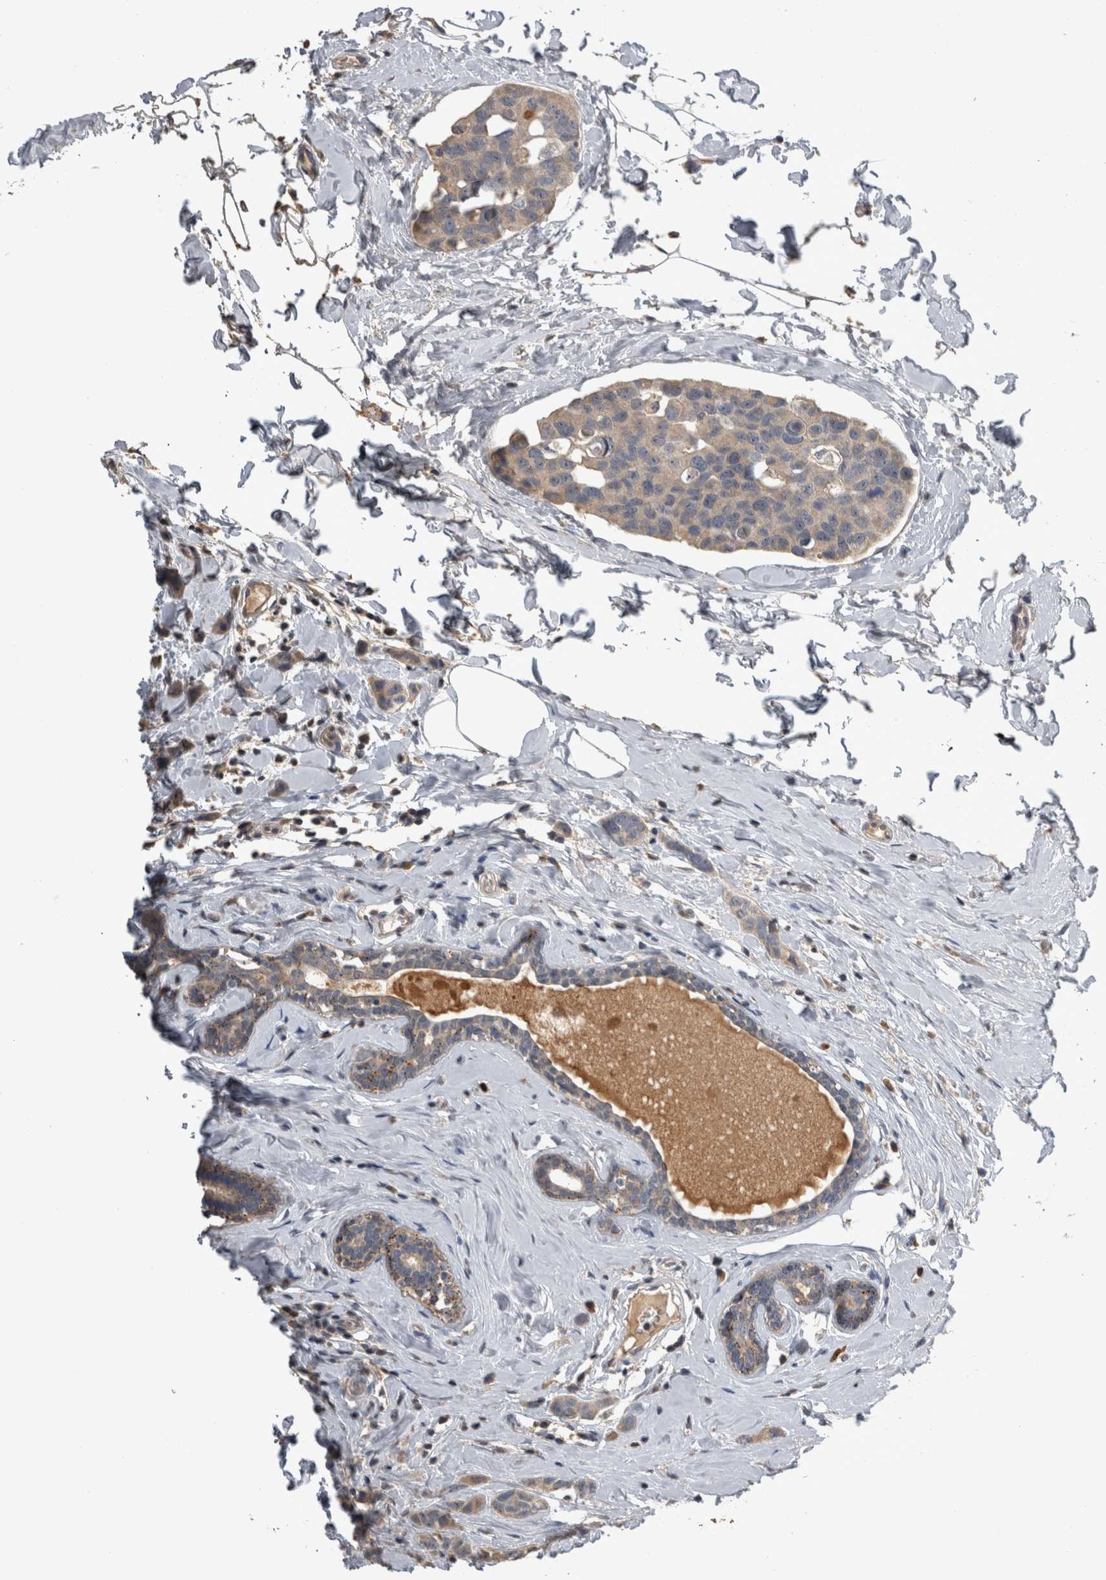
{"staining": {"intensity": "weak", "quantity": "25%-75%", "location": "cytoplasmic/membranous"}, "tissue": "breast cancer", "cell_type": "Tumor cells", "image_type": "cancer", "snomed": [{"axis": "morphology", "description": "Normal tissue, NOS"}, {"axis": "morphology", "description": "Duct carcinoma"}, {"axis": "topography", "description": "Breast"}], "caption": "Immunohistochemistry (IHC) histopathology image of breast cancer stained for a protein (brown), which reveals low levels of weak cytoplasmic/membranous positivity in about 25%-75% of tumor cells.", "gene": "ANXA13", "patient": {"sex": "female", "age": 50}}